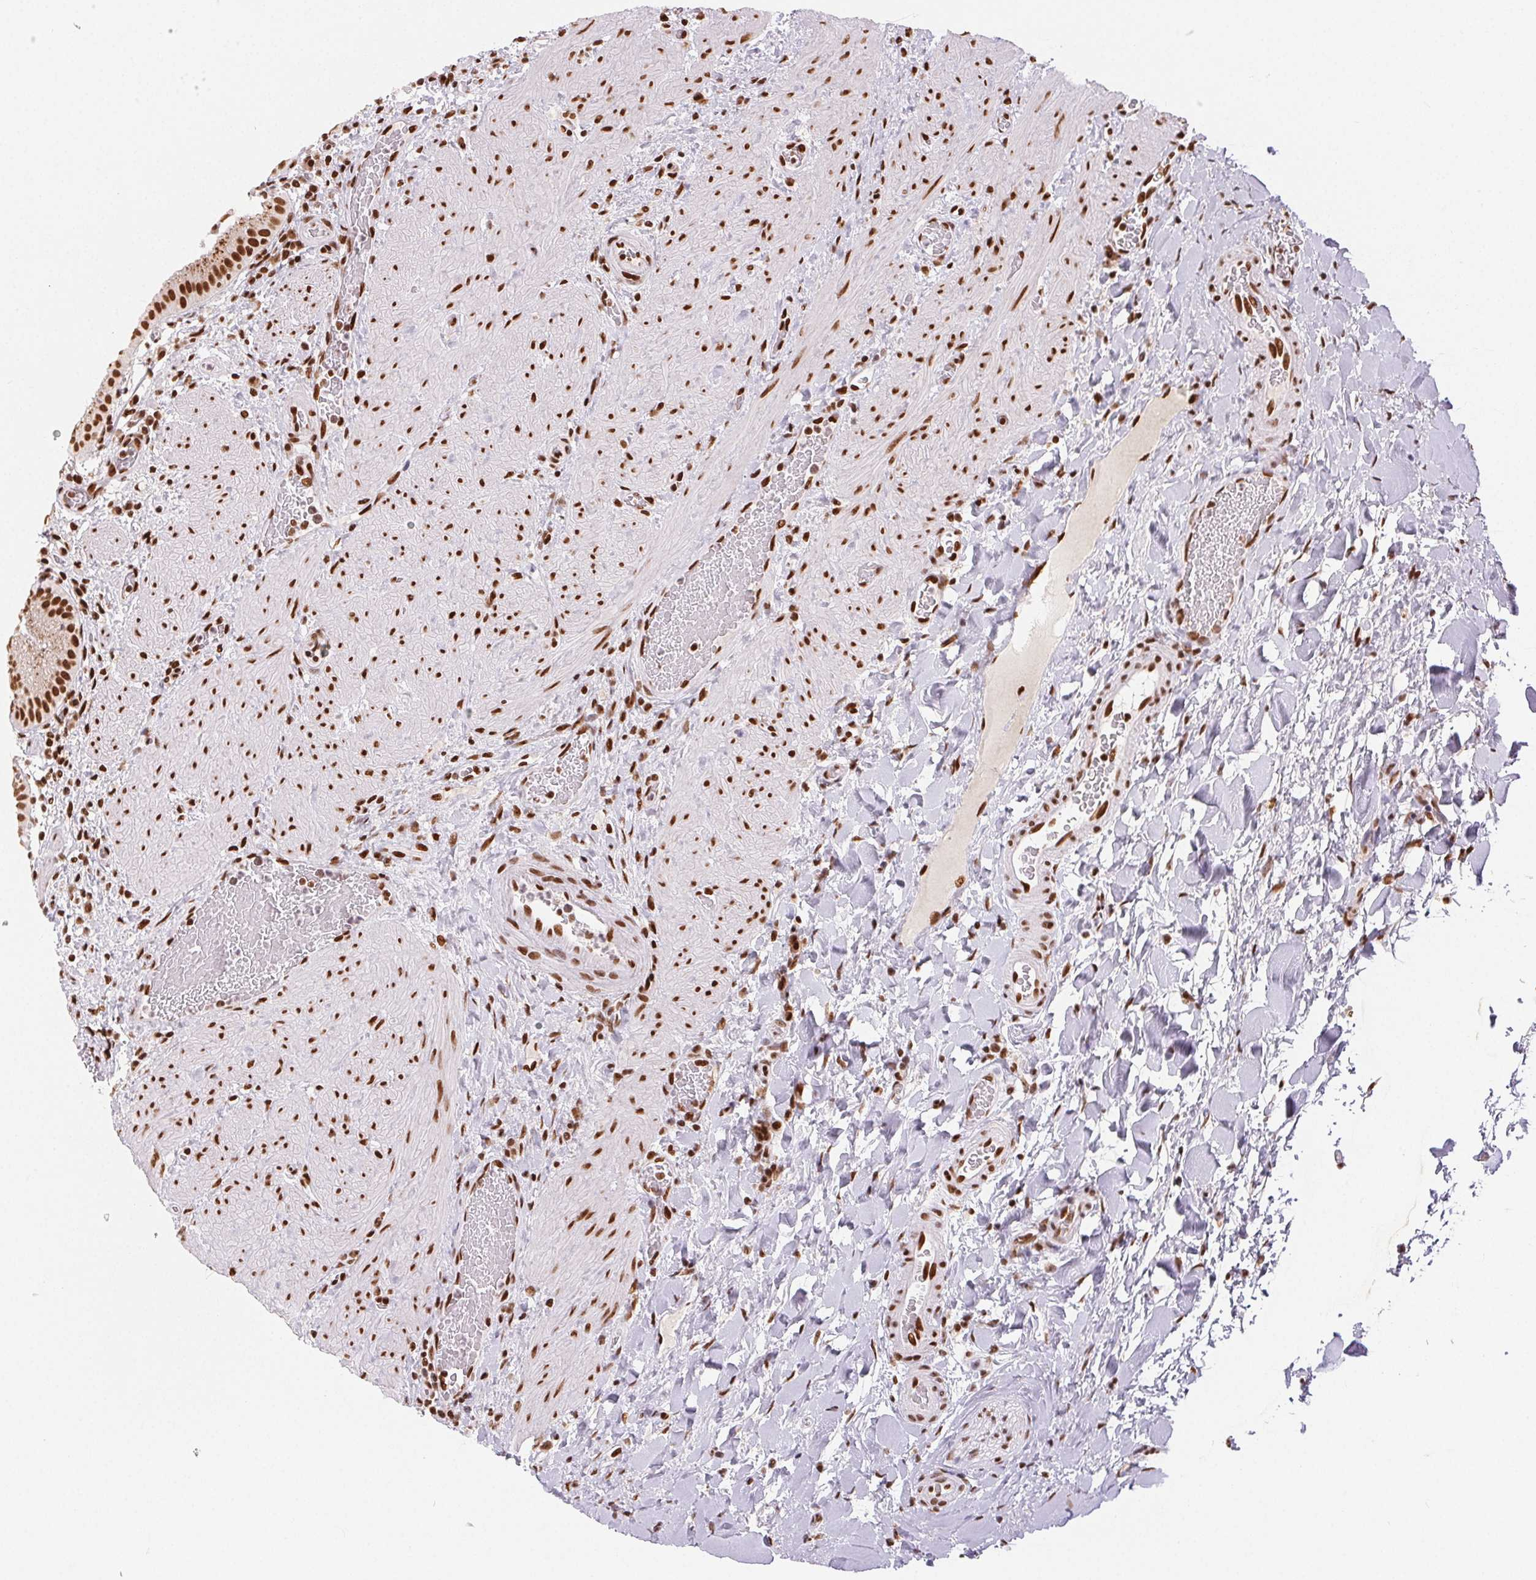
{"staining": {"intensity": "moderate", "quantity": ">75%", "location": "cytoplasmic/membranous,nuclear"}, "tissue": "gallbladder", "cell_type": "Glandular cells", "image_type": "normal", "snomed": [{"axis": "morphology", "description": "Normal tissue, NOS"}, {"axis": "topography", "description": "Gallbladder"}], "caption": "The image demonstrates immunohistochemical staining of benign gallbladder. There is moderate cytoplasmic/membranous,nuclear staining is identified in about >75% of glandular cells. Using DAB (3,3'-diaminobenzidine) (brown) and hematoxylin (blue) stains, captured at high magnification using brightfield microscopy.", "gene": "ZNF80", "patient": {"sex": "male", "age": 26}}